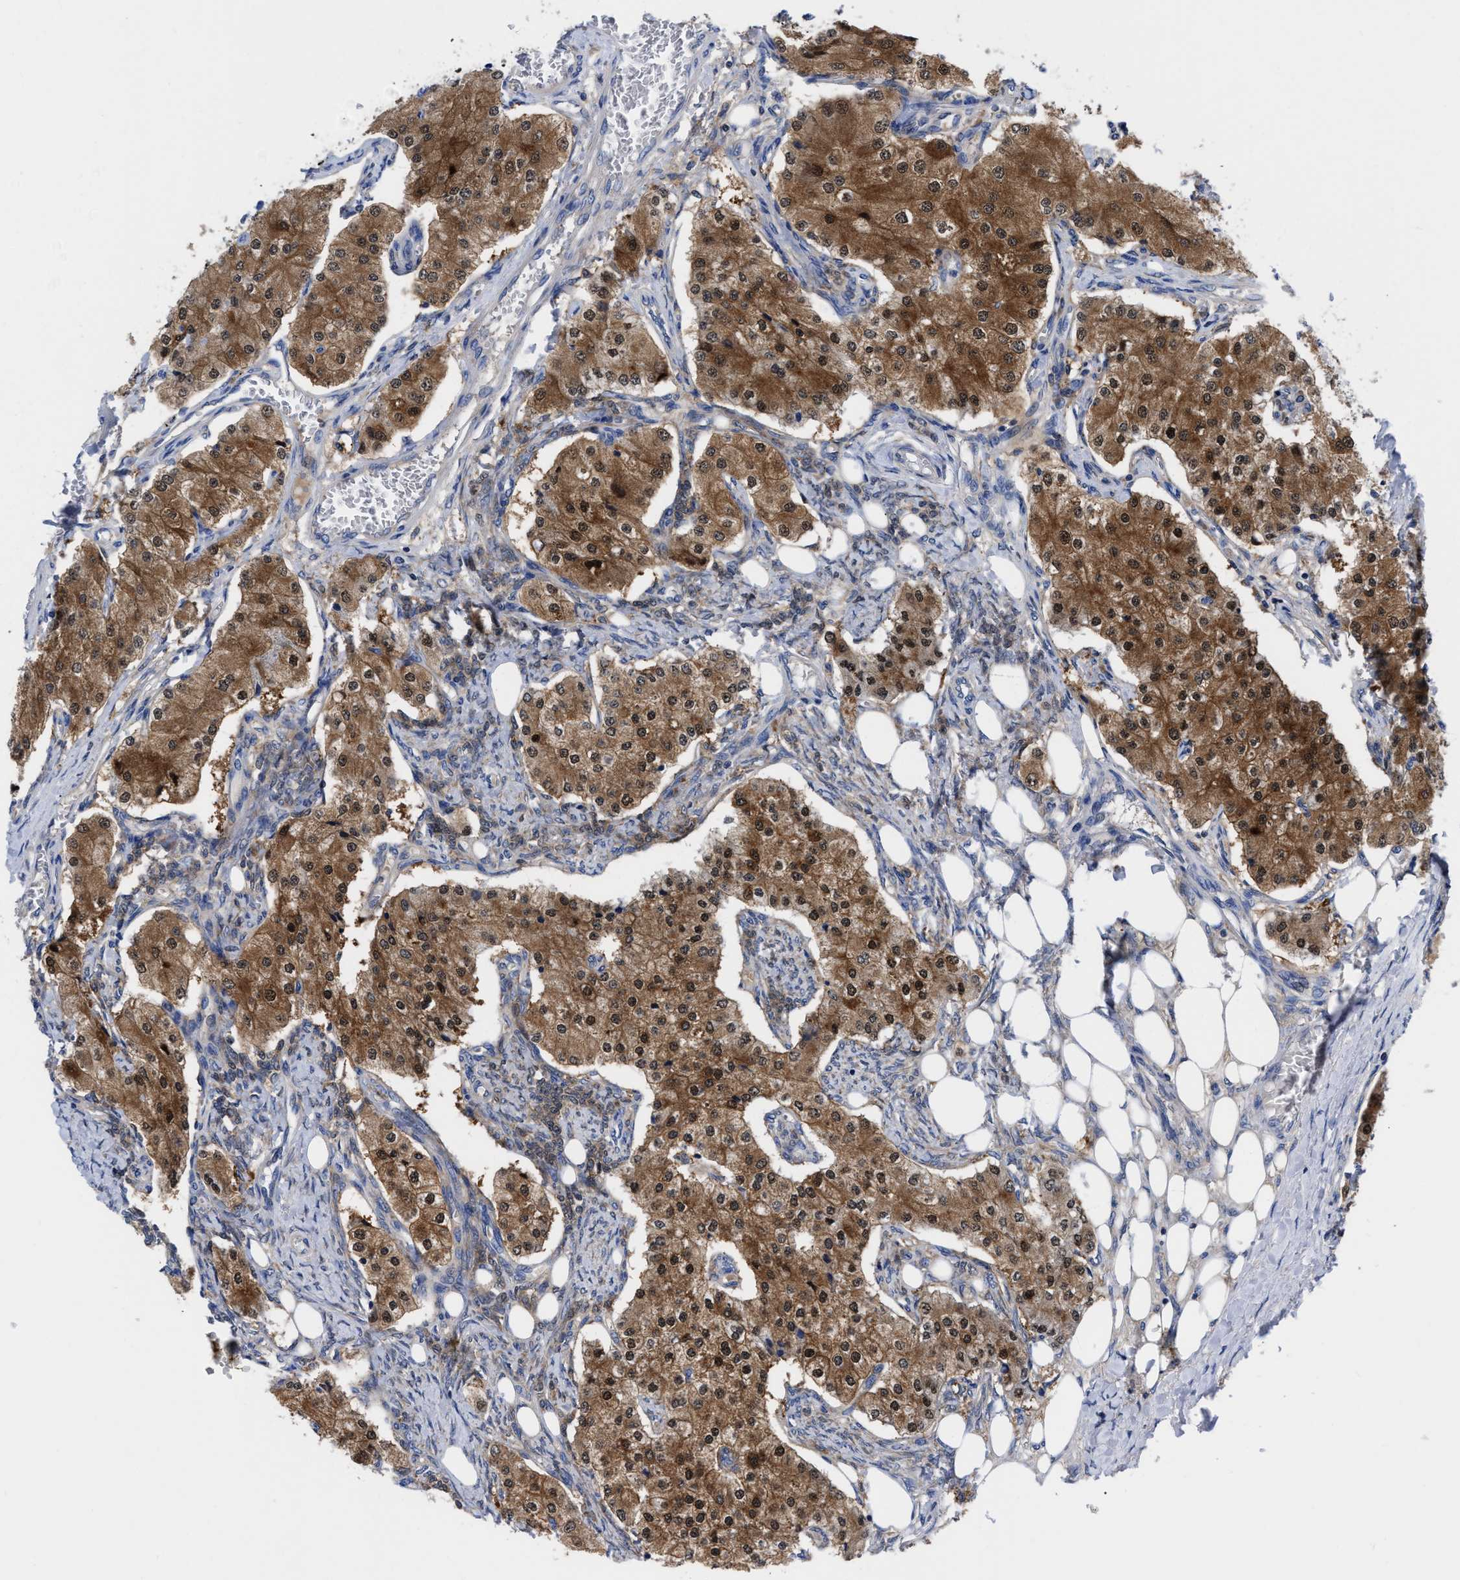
{"staining": {"intensity": "moderate", "quantity": ">75%", "location": "cytoplasmic/membranous,nuclear"}, "tissue": "carcinoid", "cell_type": "Tumor cells", "image_type": "cancer", "snomed": [{"axis": "morphology", "description": "Carcinoid, malignant, NOS"}, {"axis": "topography", "description": "Colon"}], "caption": "Immunohistochemistry (DAB (3,3'-diaminobenzidine)) staining of human carcinoid reveals moderate cytoplasmic/membranous and nuclear protein staining in about >75% of tumor cells. Using DAB (brown) and hematoxylin (blue) stains, captured at high magnification using brightfield microscopy.", "gene": "RBKS", "patient": {"sex": "female", "age": 52}}